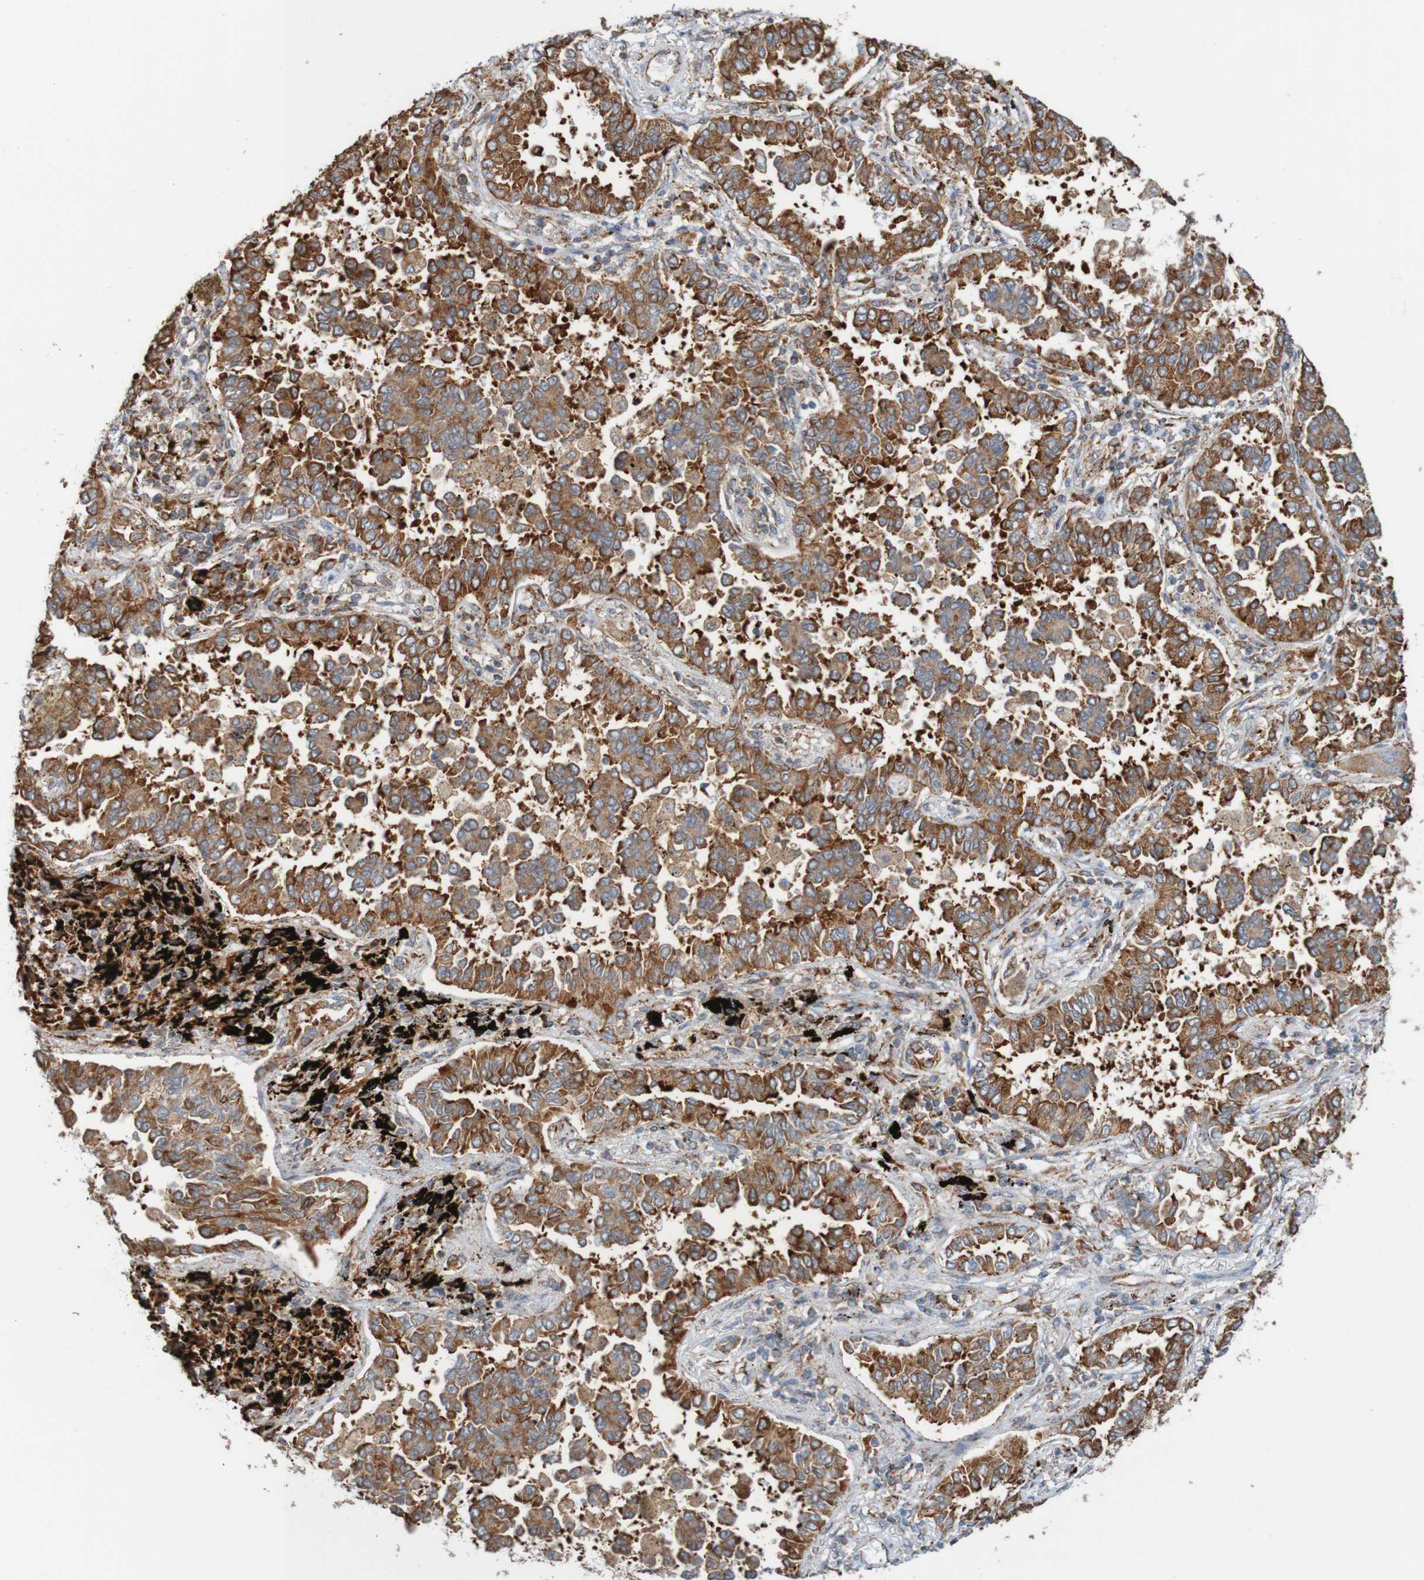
{"staining": {"intensity": "strong", "quantity": ">75%", "location": "cytoplasmic/membranous"}, "tissue": "lung cancer", "cell_type": "Tumor cells", "image_type": "cancer", "snomed": [{"axis": "morphology", "description": "Normal tissue, NOS"}, {"axis": "morphology", "description": "Adenocarcinoma, NOS"}, {"axis": "topography", "description": "Lung"}], "caption": "High-magnification brightfield microscopy of lung cancer (adenocarcinoma) stained with DAB (3,3'-diaminobenzidine) (brown) and counterstained with hematoxylin (blue). tumor cells exhibit strong cytoplasmic/membranous staining is appreciated in about>75% of cells. The staining was performed using DAB, with brown indicating positive protein expression. Nuclei are stained blue with hematoxylin.", "gene": "PDIA3", "patient": {"sex": "male", "age": 59}}